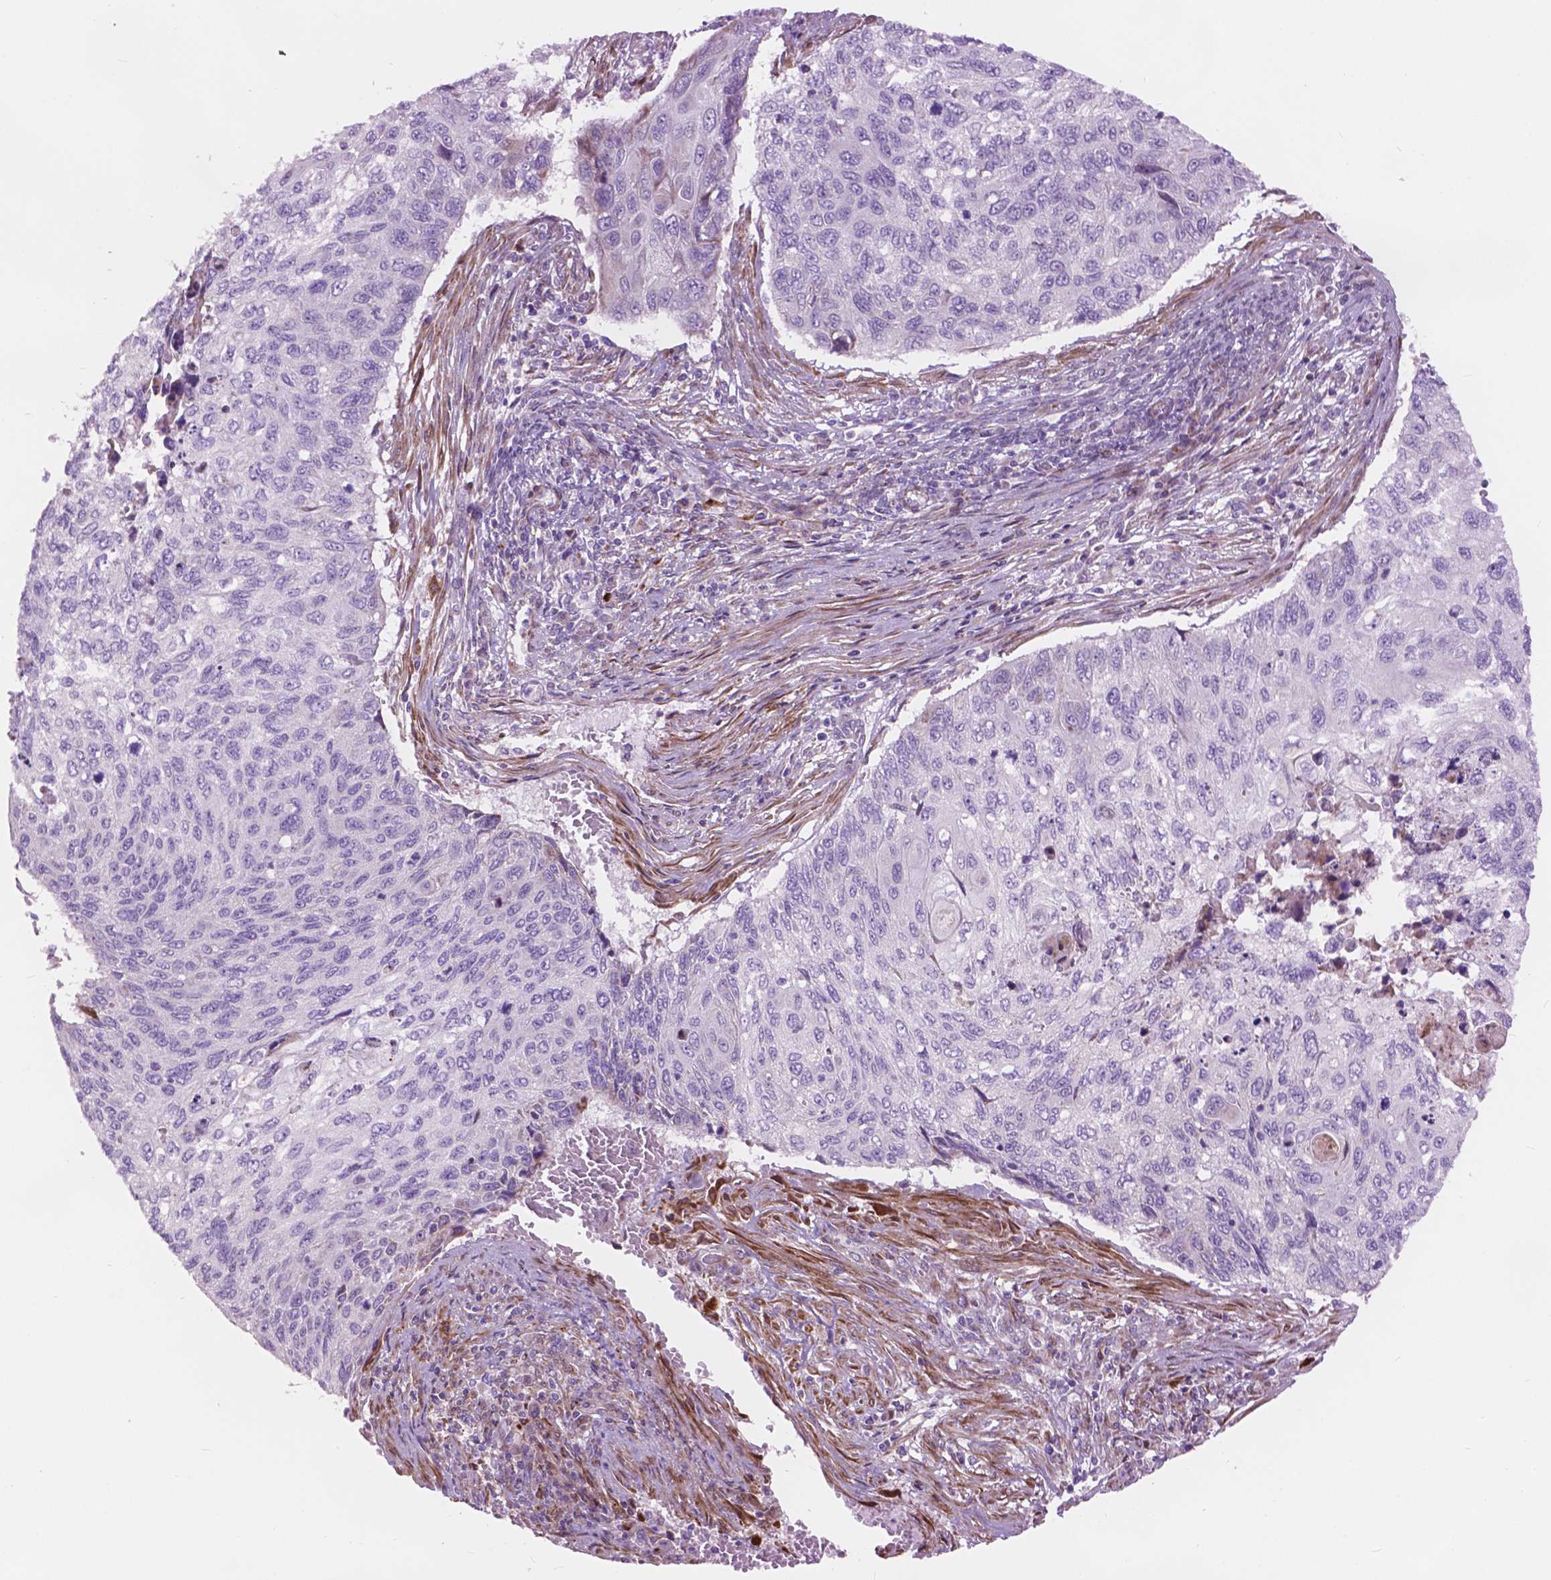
{"staining": {"intensity": "negative", "quantity": "none", "location": "none"}, "tissue": "cervical cancer", "cell_type": "Tumor cells", "image_type": "cancer", "snomed": [{"axis": "morphology", "description": "Squamous cell carcinoma, NOS"}, {"axis": "topography", "description": "Cervix"}], "caption": "High magnification brightfield microscopy of cervical squamous cell carcinoma stained with DAB (3,3'-diaminobenzidine) (brown) and counterstained with hematoxylin (blue): tumor cells show no significant staining.", "gene": "MORN1", "patient": {"sex": "female", "age": 70}}